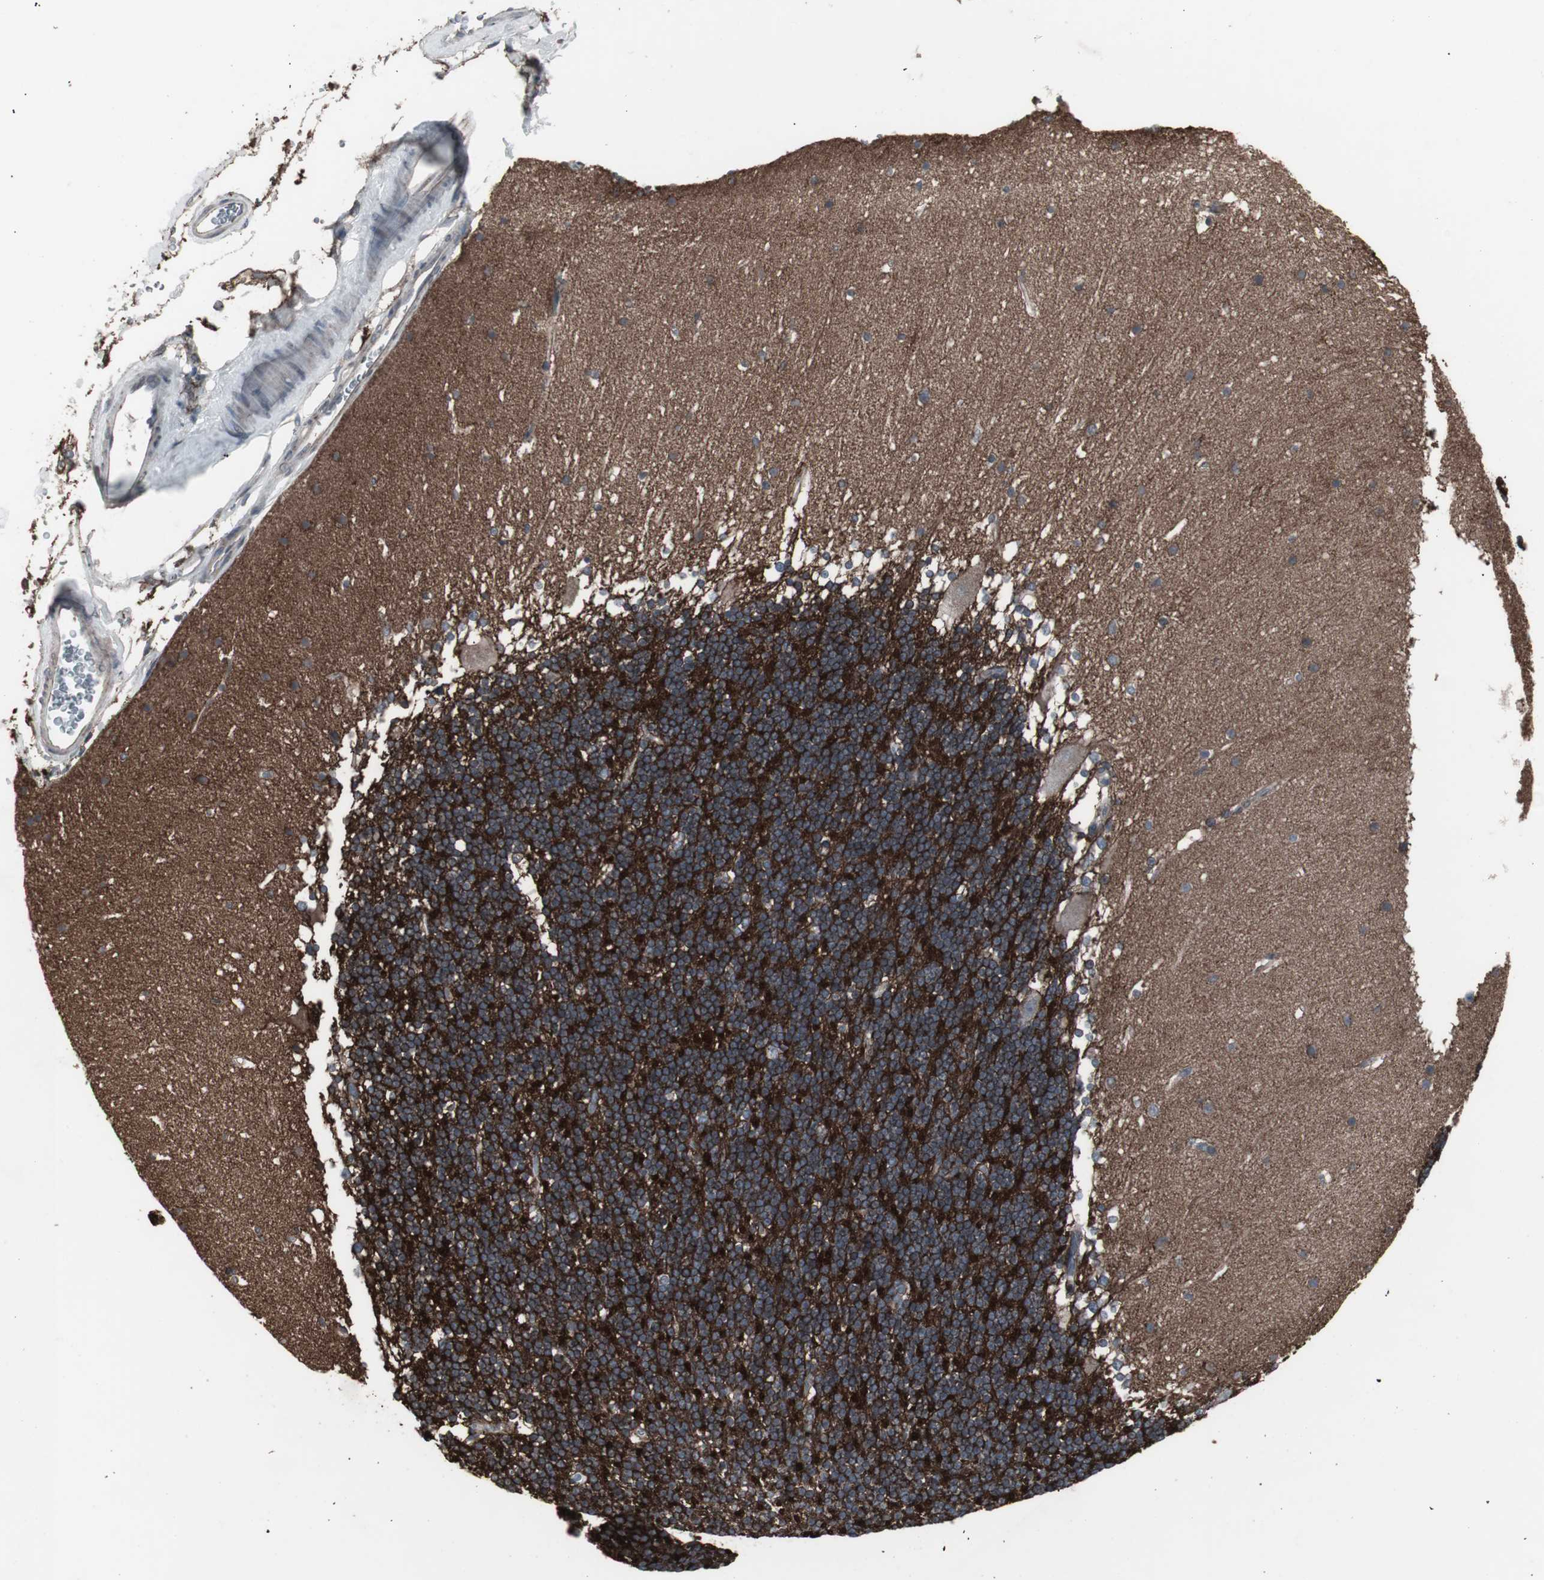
{"staining": {"intensity": "strong", "quantity": "25%-75%", "location": "cytoplasmic/membranous"}, "tissue": "cerebellum", "cell_type": "Cells in granular layer", "image_type": "normal", "snomed": [{"axis": "morphology", "description": "Normal tissue, NOS"}, {"axis": "topography", "description": "Cerebellum"}], "caption": "IHC of unremarkable human cerebellum shows high levels of strong cytoplasmic/membranous staining in approximately 25%-75% of cells in granular layer.", "gene": "SSTR2", "patient": {"sex": "female", "age": 19}}